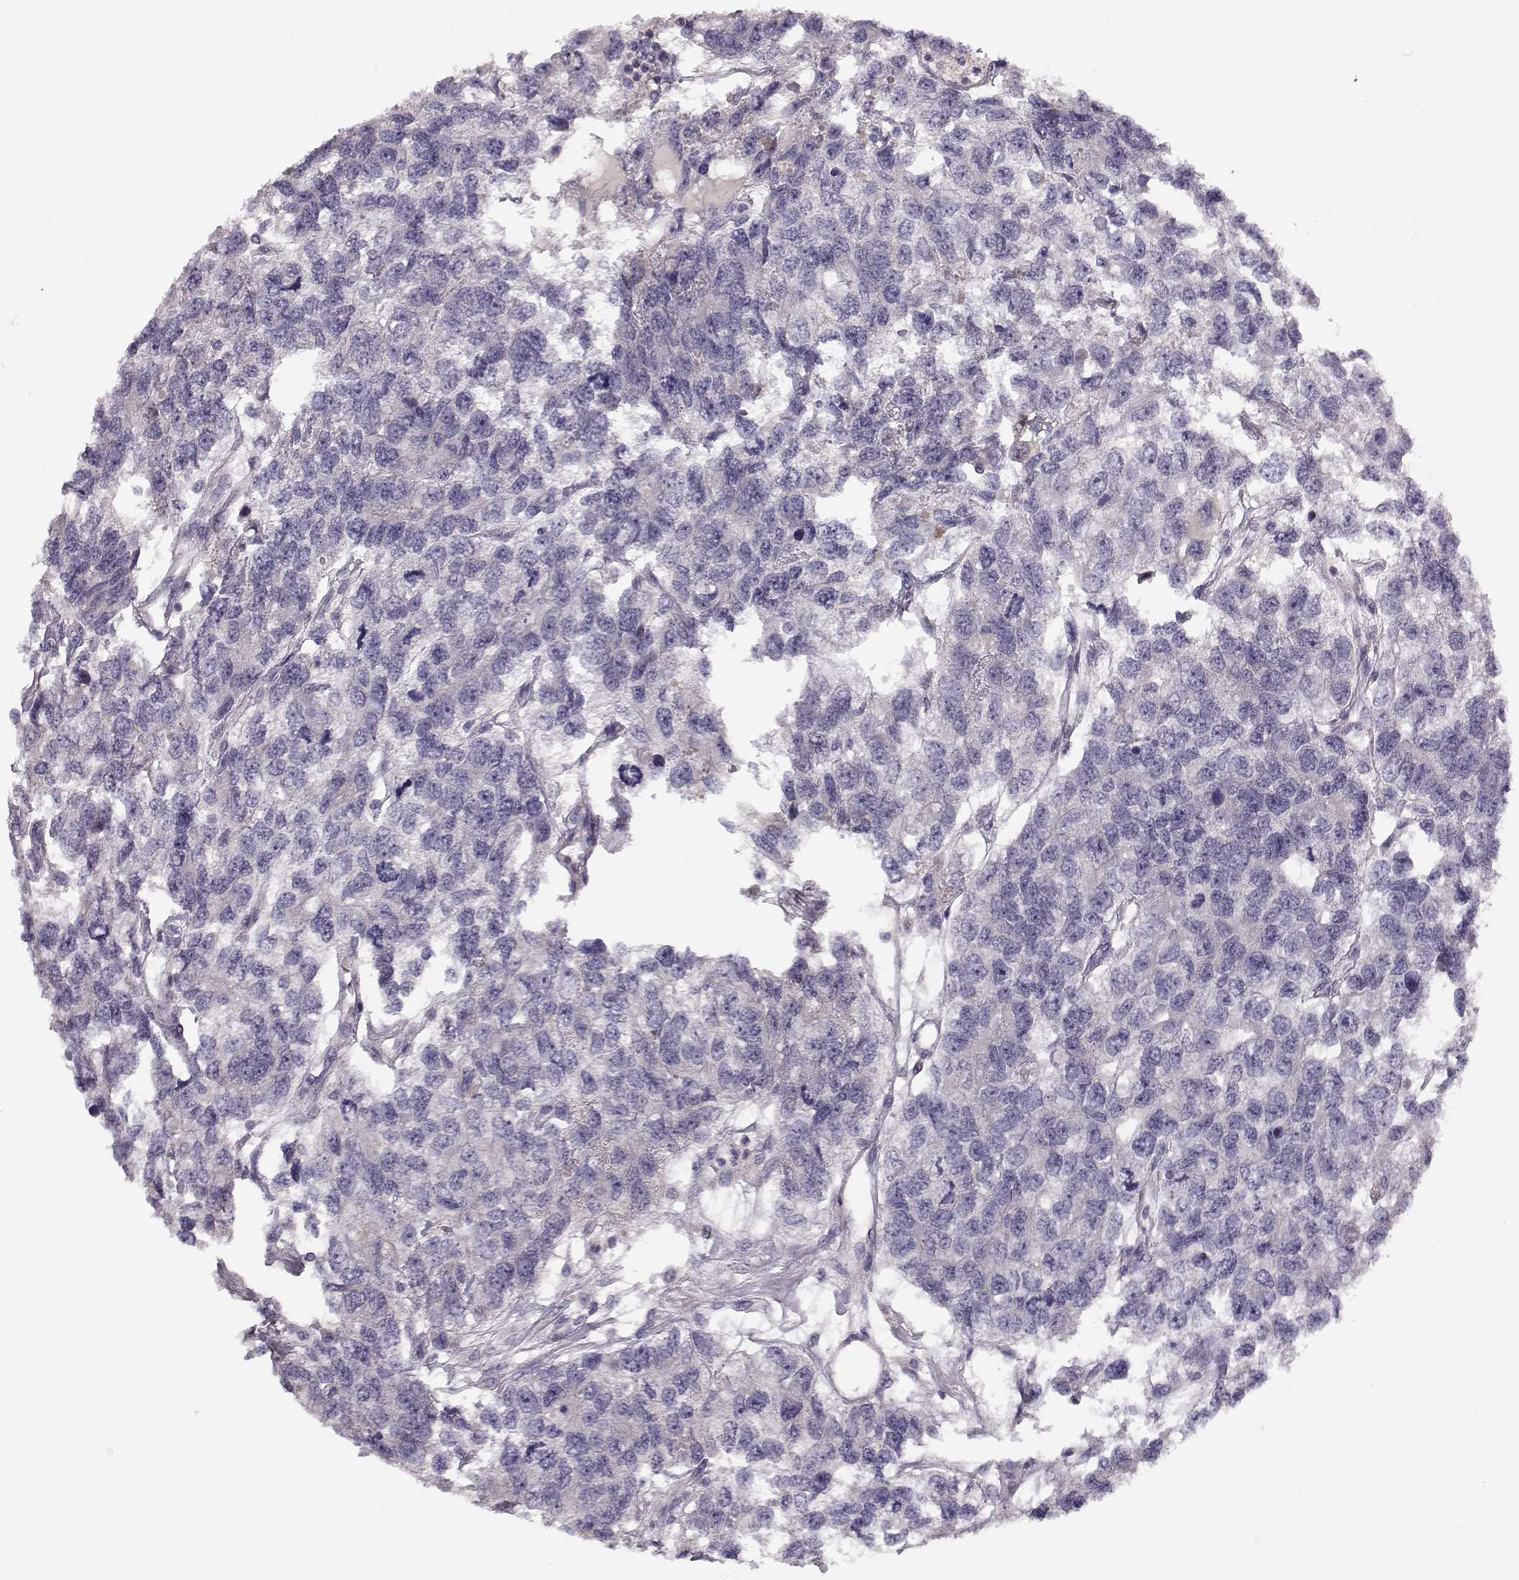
{"staining": {"intensity": "negative", "quantity": "none", "location": "none"}, "tissue": "testis cancer", "cell_type": "Tumor cells", "image_type": "cancer", "snomed": [{"axis": "morphology", "description": "Seminoma, NOS"}, {"axis": "topography", "description": "Testis"}], "caption": "There is no significant positivity in tumor cells of testis cancer.", "gene": "TMEM145", "patient": {"sex": "male", "age": 52}}